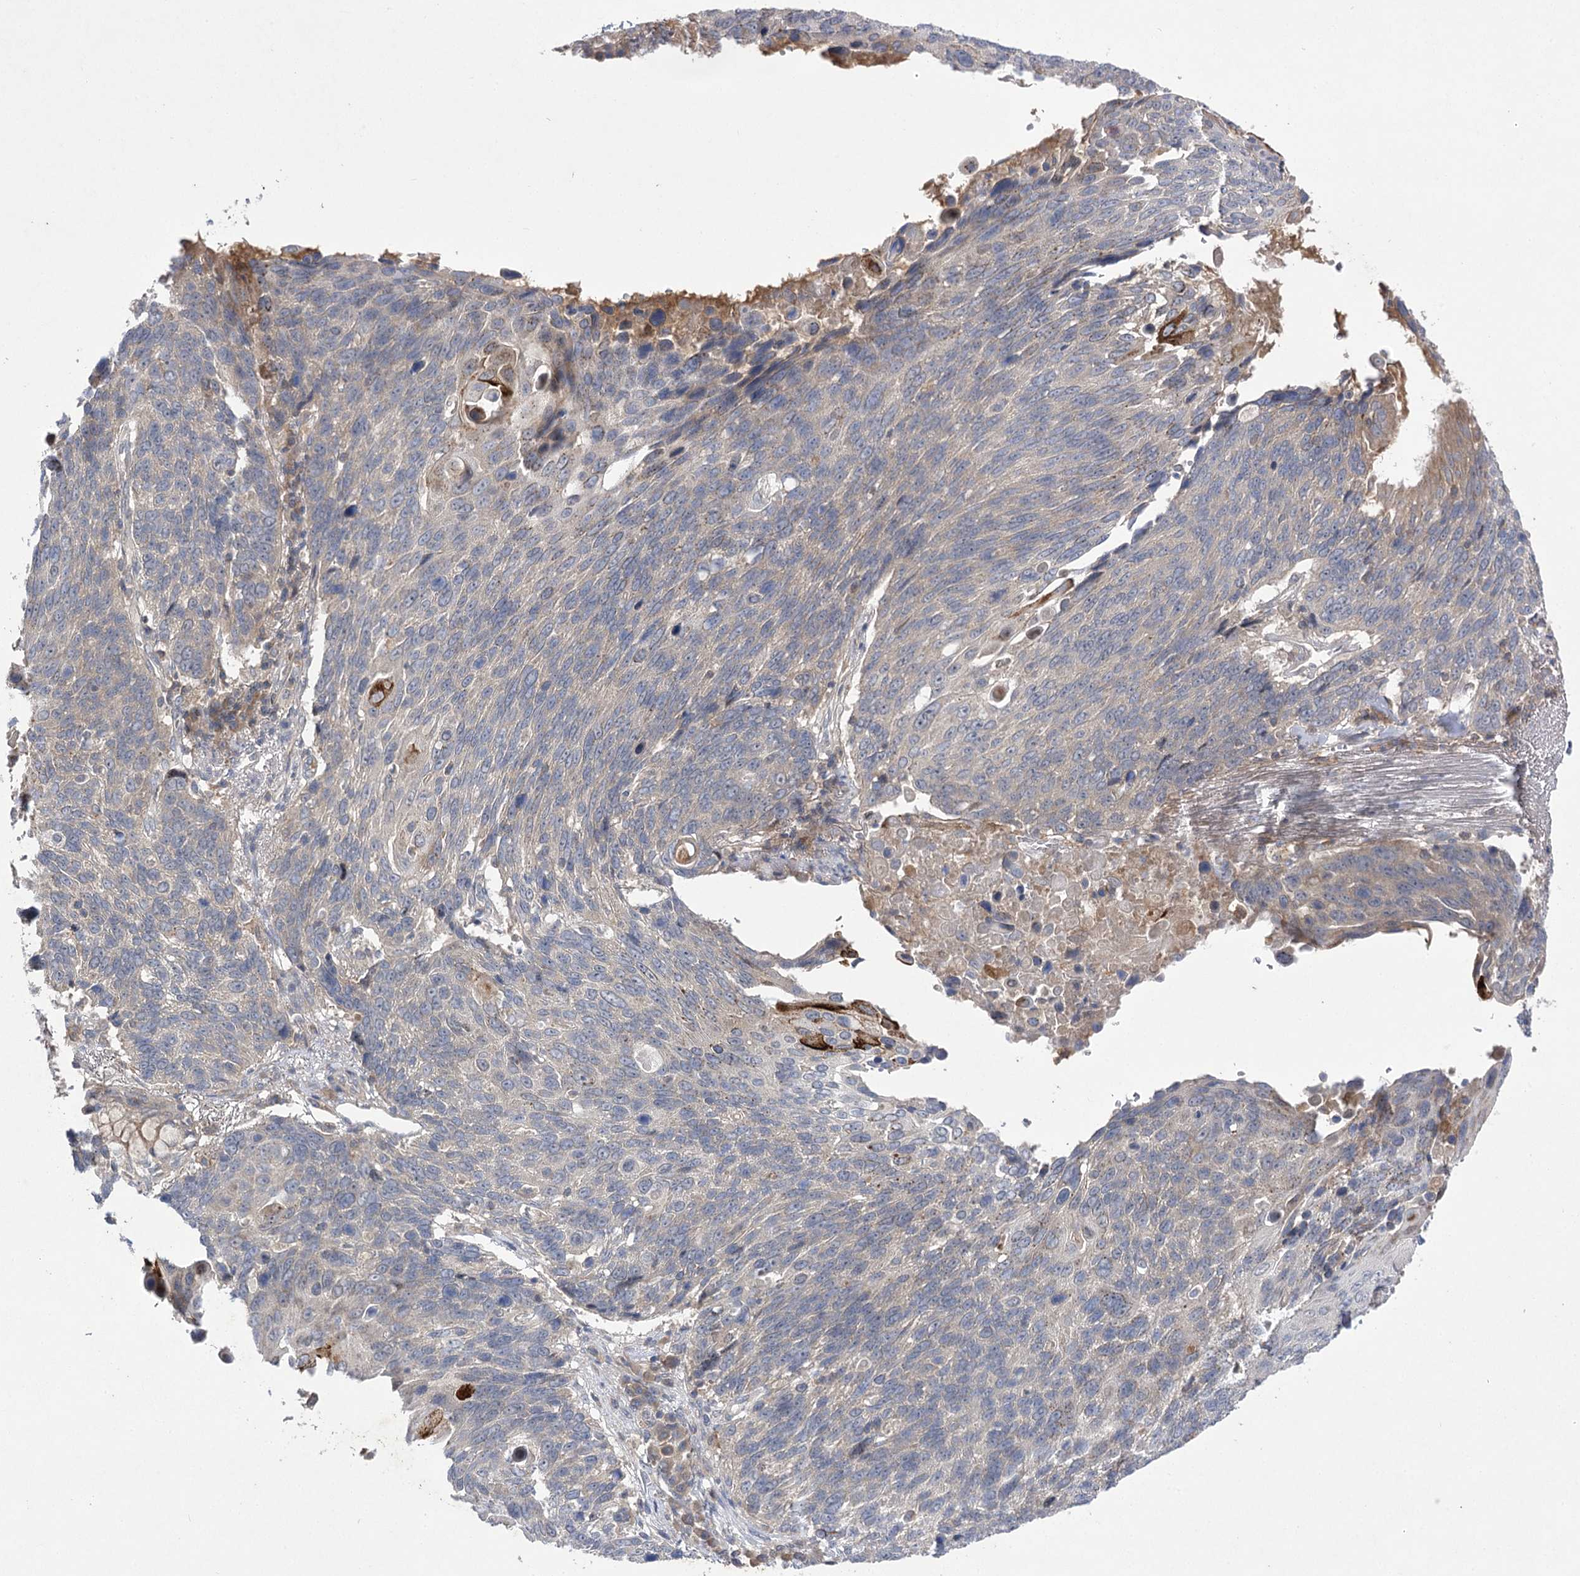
{"staining": {"intensity": "weak", "quantity": "25%-75%", "location": "cytoplasmic/membranous"}, "tissue": "lung cancer", "cell_type": "Tumor cells", "image_type": "cancer", "snomed": [{"axis": "morphology", "description": "Squamous cell carcinoma, NOS"}, {"axis": "topography", "description": "Lung"}], "caption": "Human lung cancer stained for a protein (brown) shows weak cytoplasmic/membranous positive staining in about 25%-75% of tumor cells.", "gene": "BCR", "patient": {"sex": "male", "age": 66}}